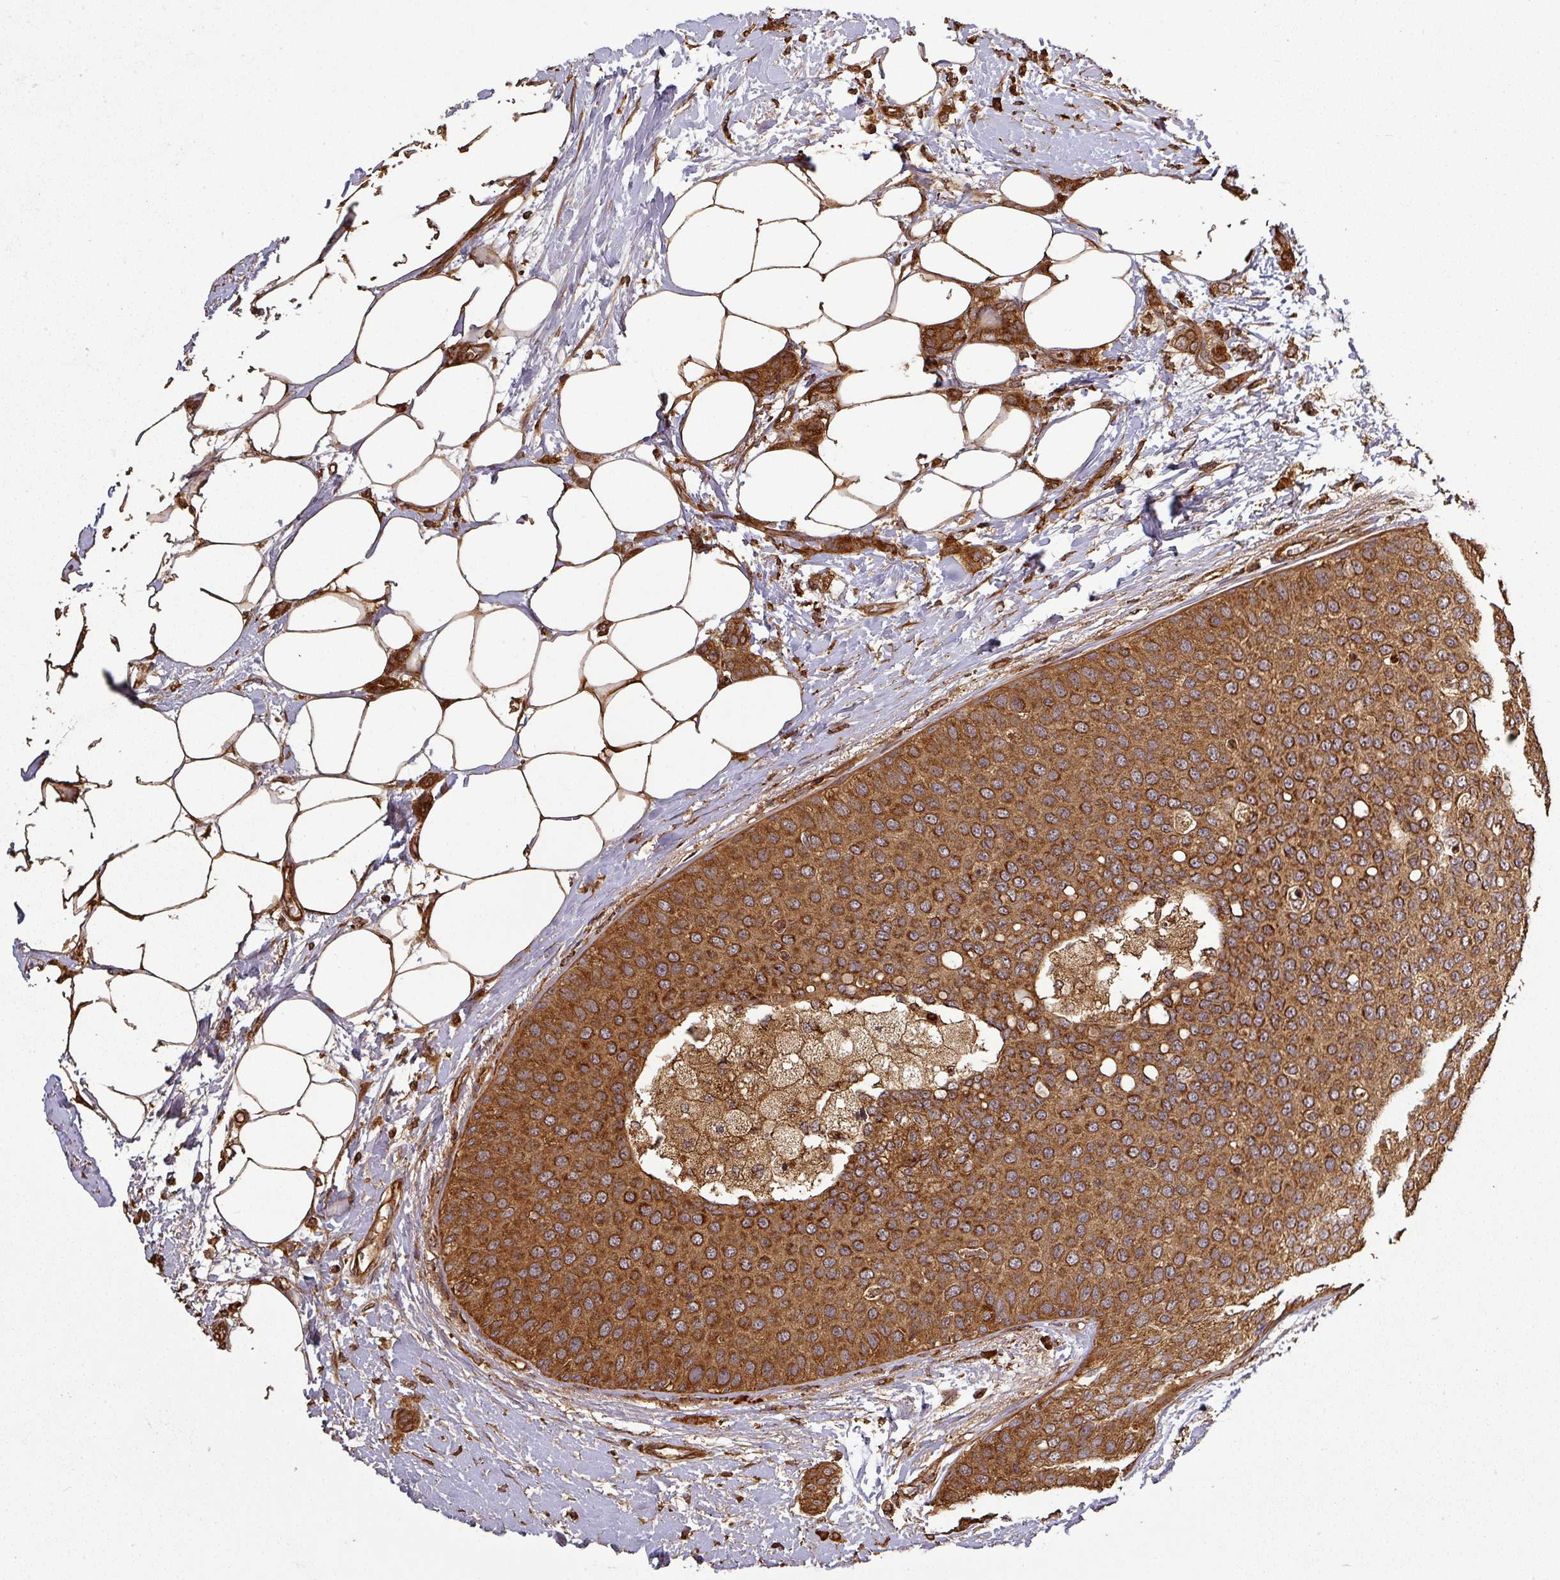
{"staining": {"intensity": "strong", "quantity": ">75%", "location": "cytoplasmic/membranous"}, "tissue": "breast cancer", "cell_type": "Tumor cells", "image_type": "cancer", "snomed": [{"axis": "morphology", "description": "Duct carcinoma"}, {"axis": "topography", "description": "Breast"}], "caption": "A brown stain highlights strong cytoplasmic/membranous staining of a protein in breast cancer tumor cells. Immunohistochemistry (ihc) stains the protein in brown and the nuclei are stained blue.", "gene": "PLEKHM1", "patient": {"sex": "female", "age": 72}}